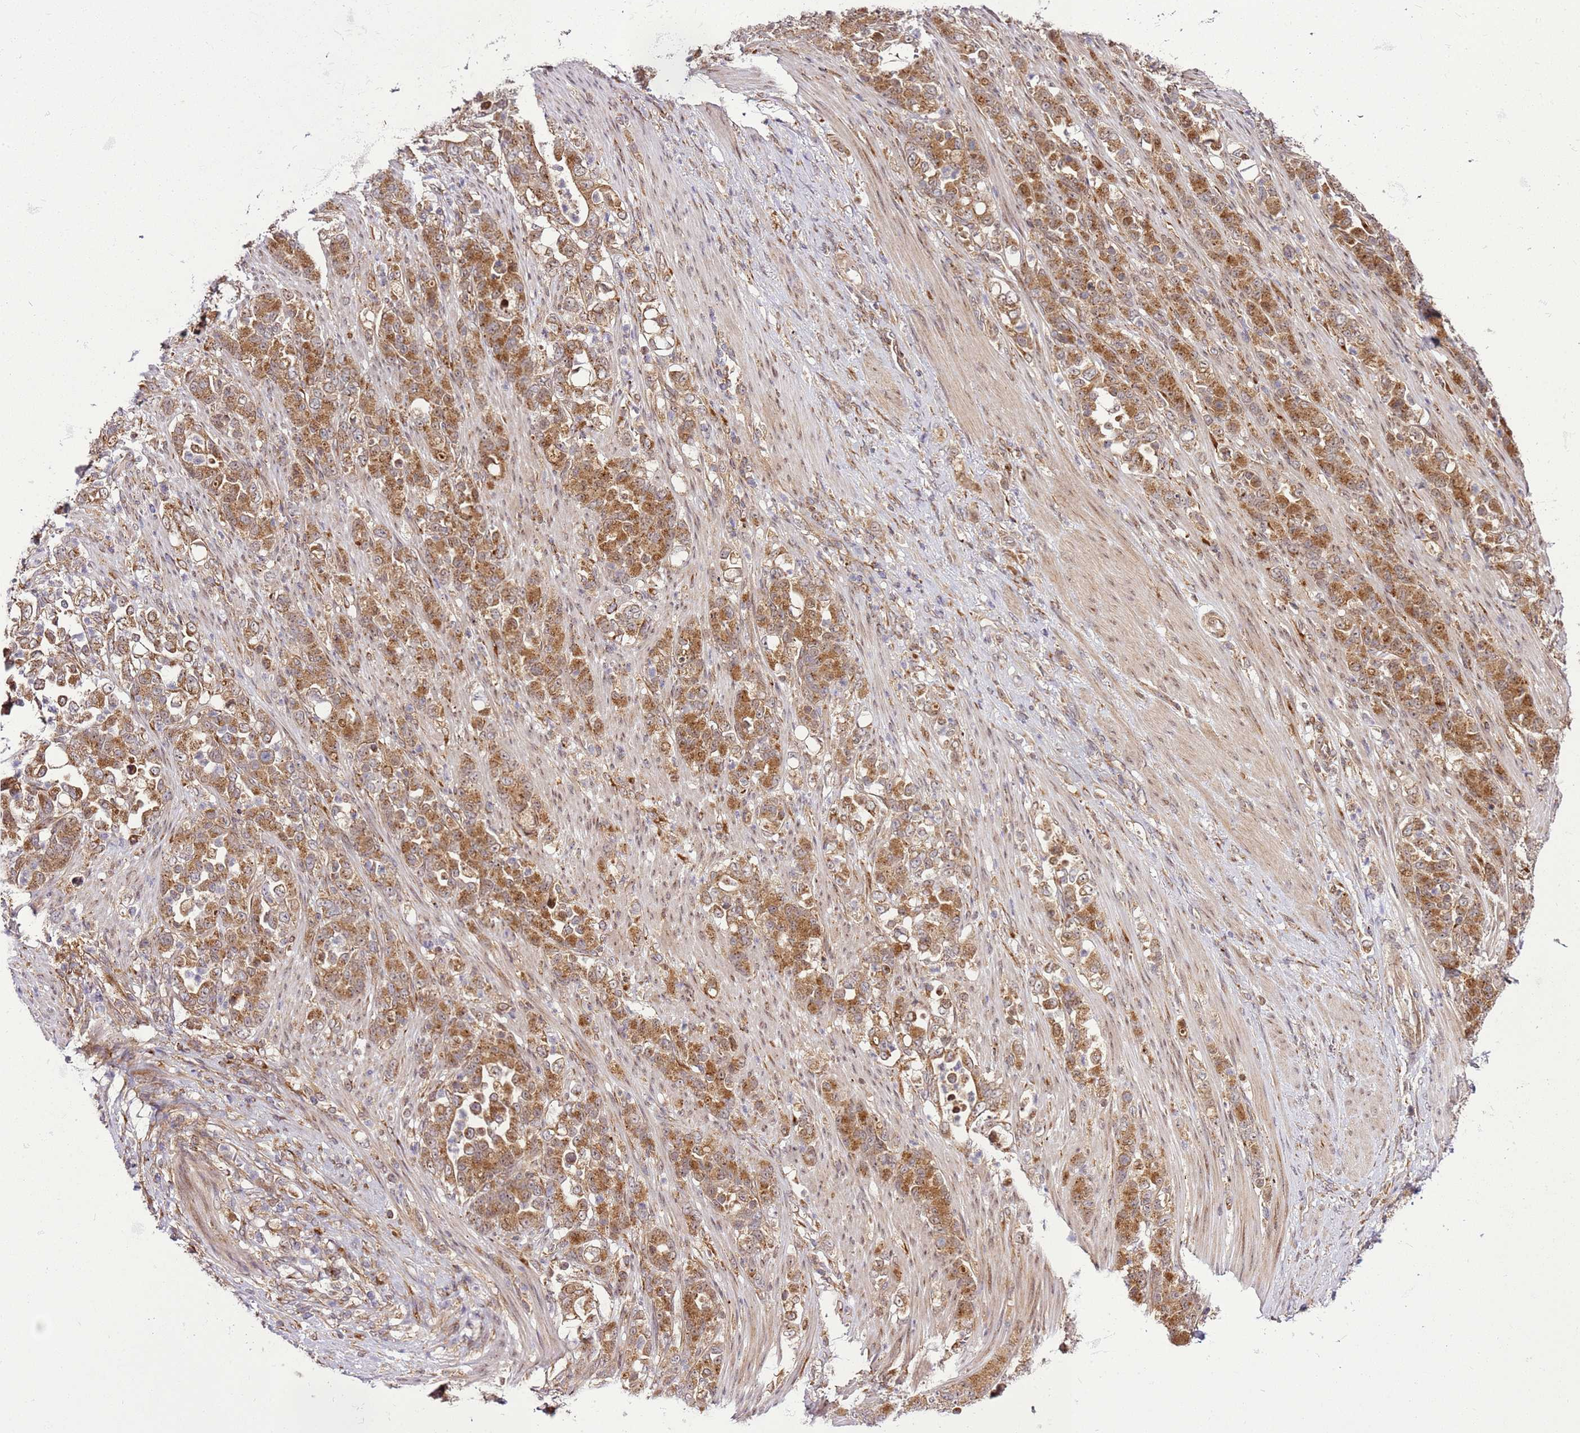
{"staining": {"intensity": "moderate", "quantity": ">75%", "location": "cytoplasmic/membranous"}, "tissue": "stomach cancer", "cell_type": "Tumor cells", "image_type": "cancer", "snomed": [{"axis": "morphology", "description": "Normal tissue, NOS"}, {"axis": "morphology", "description": "Adenocarcinoma, NOS"}, {"axis": "topography", "description": "Stomach"}], "caption": "High-magnification brightfield microscopy of stomach cancer stained with DAB (3,3'-diaminobenzidine) (brown) and counterstained with hematoxylin (blue). tumor cells exhibit moderate cytoplasmic/membranous expression is seen in about>75% of cells.", "gene": "RASA3", "patient": {"sex": "female", "age": 79}}